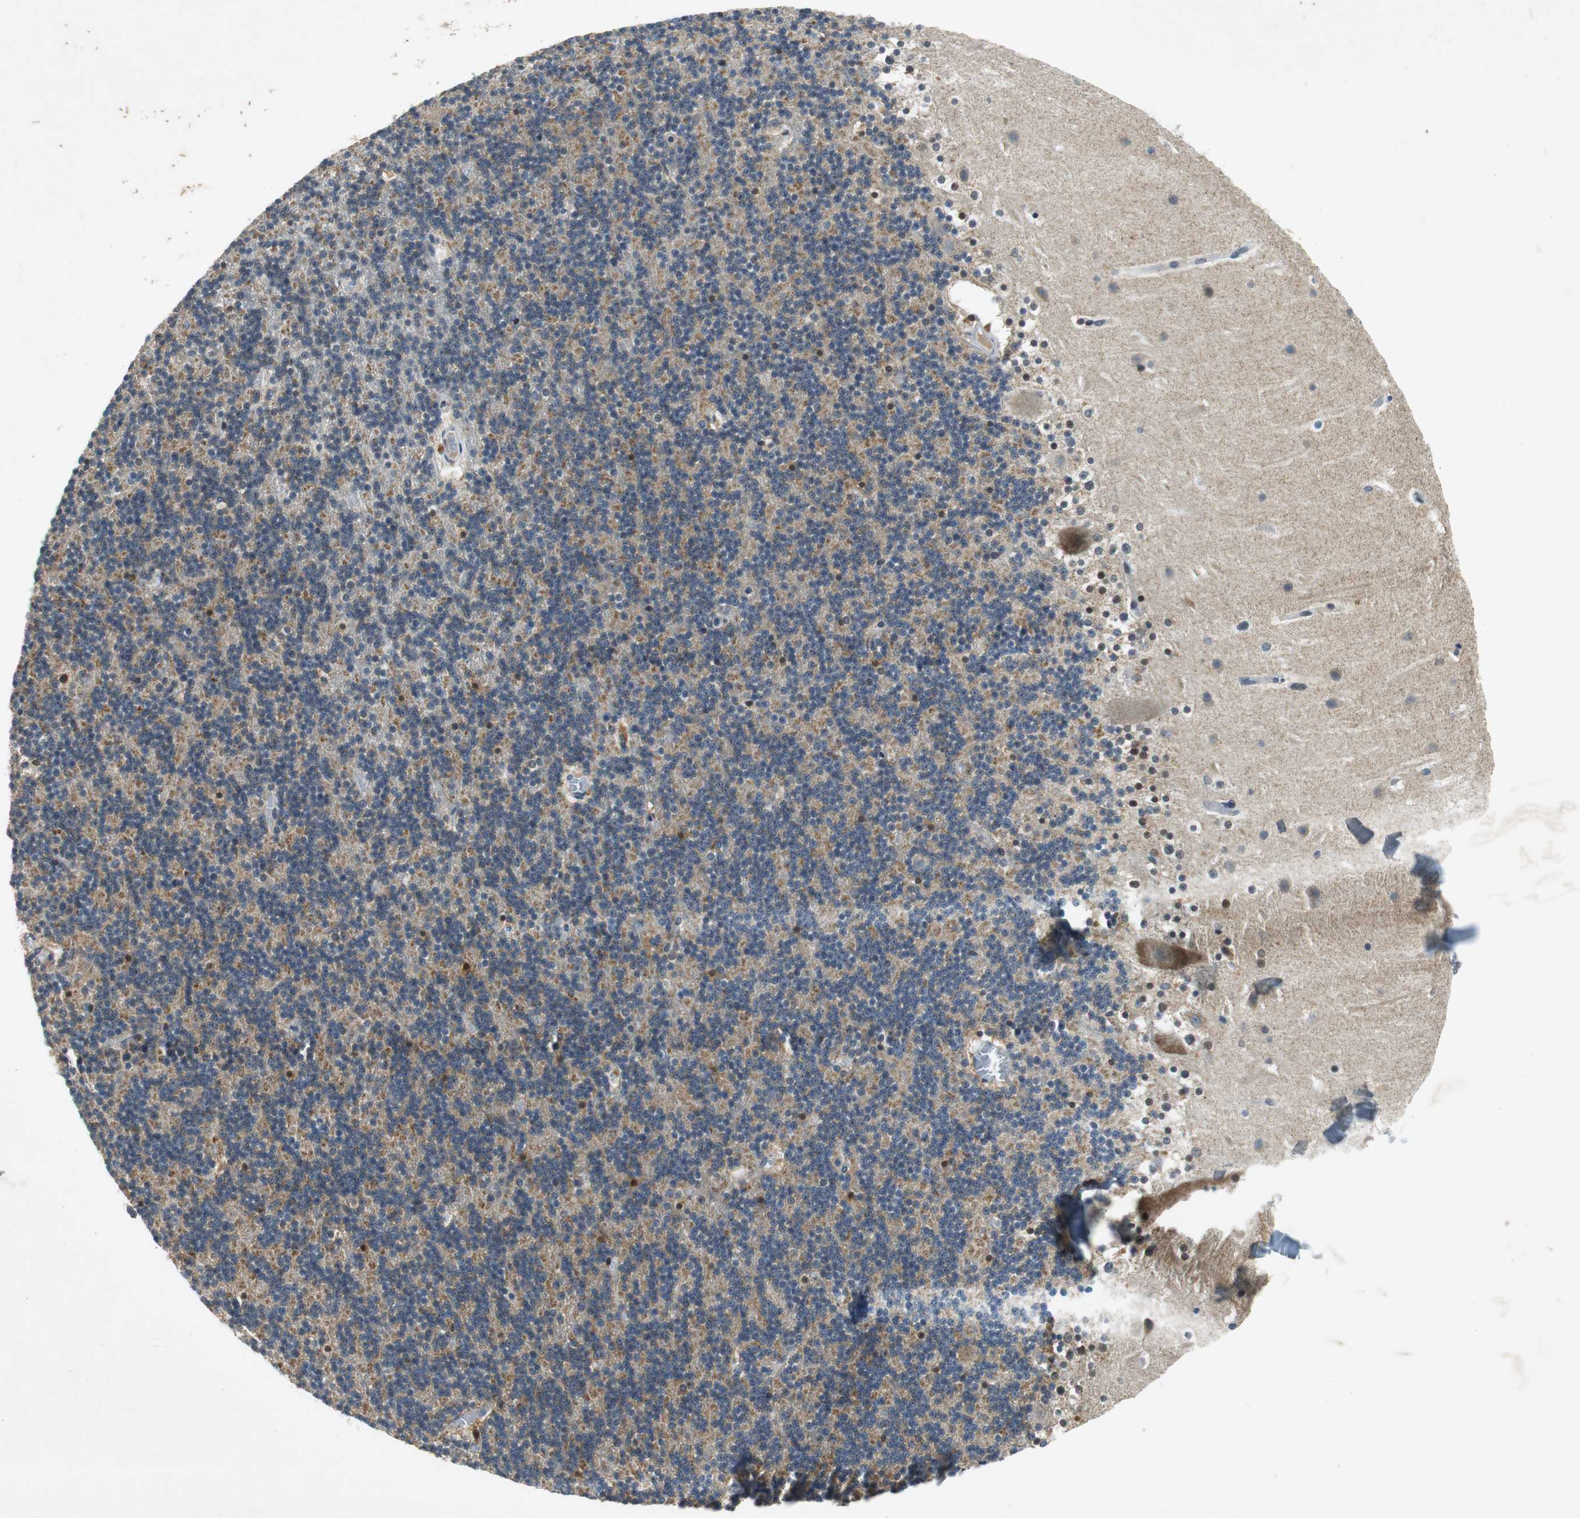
{"staining": {"intensity": "moderate", "quantity": "25%-75%", "location": "cytoplasmic/membranous"}, "tissue": "cerebellum", "cell_type": "Cells in granular layer", "image_type": "normal", "snomed": [{"axis": "morphology", "description": "Normal tissue, NOS"}, {"axis": "topography", "description": "Cerebellum"}], "caption": "IHC histopathology image of normal cerebellum stained for a protein (brown), which reveals medium levels of moderate cytoplasmic/membranous staining in approximately 25%-75% of cells in granular layer.", "gene": "GLCCI1", "patient": {"sex": "male", "age": 45}}